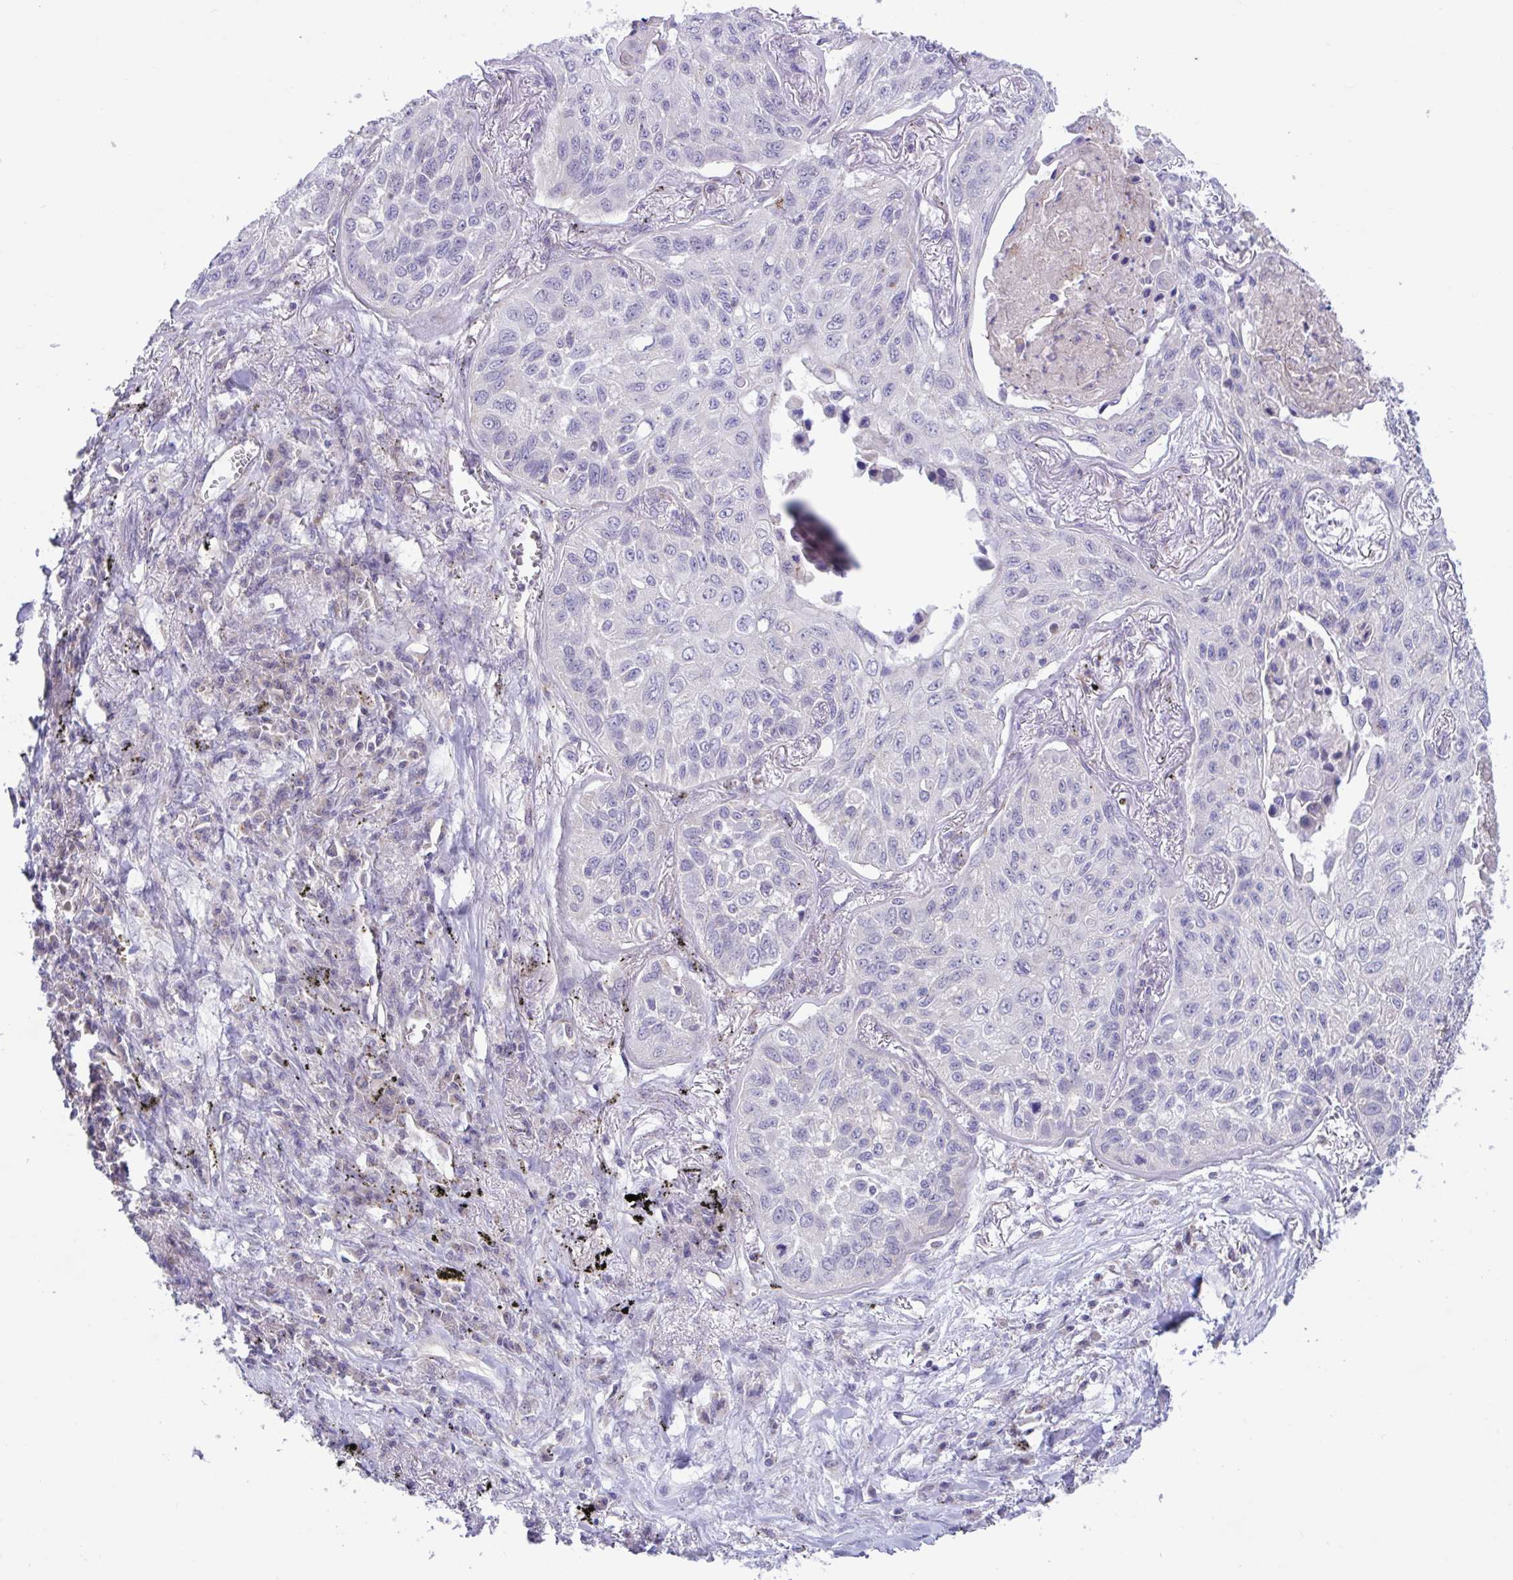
{"staining": {"intensity": "negative", "quantity": "none", "location": "none"}, "tissue": "lung cancer", "cell_type": "Tumor cells", "image_type": "cancer", "snomed": [{"axis": "morphology", "description": "Squamous cell carcinoma, NOS"}, {"axis": "topography", "description": "Lung"}], "caption": "Immunohistochemistry image of neoplastic tissue: human lung cancer stained with DAB reveals no significant protein positivity in tumor cells. (Immunohistochemistry (ihc), brightfield microscopy, high magnification).", "gene": "IST1", "patient": {"sex": "male", "age": 75}}